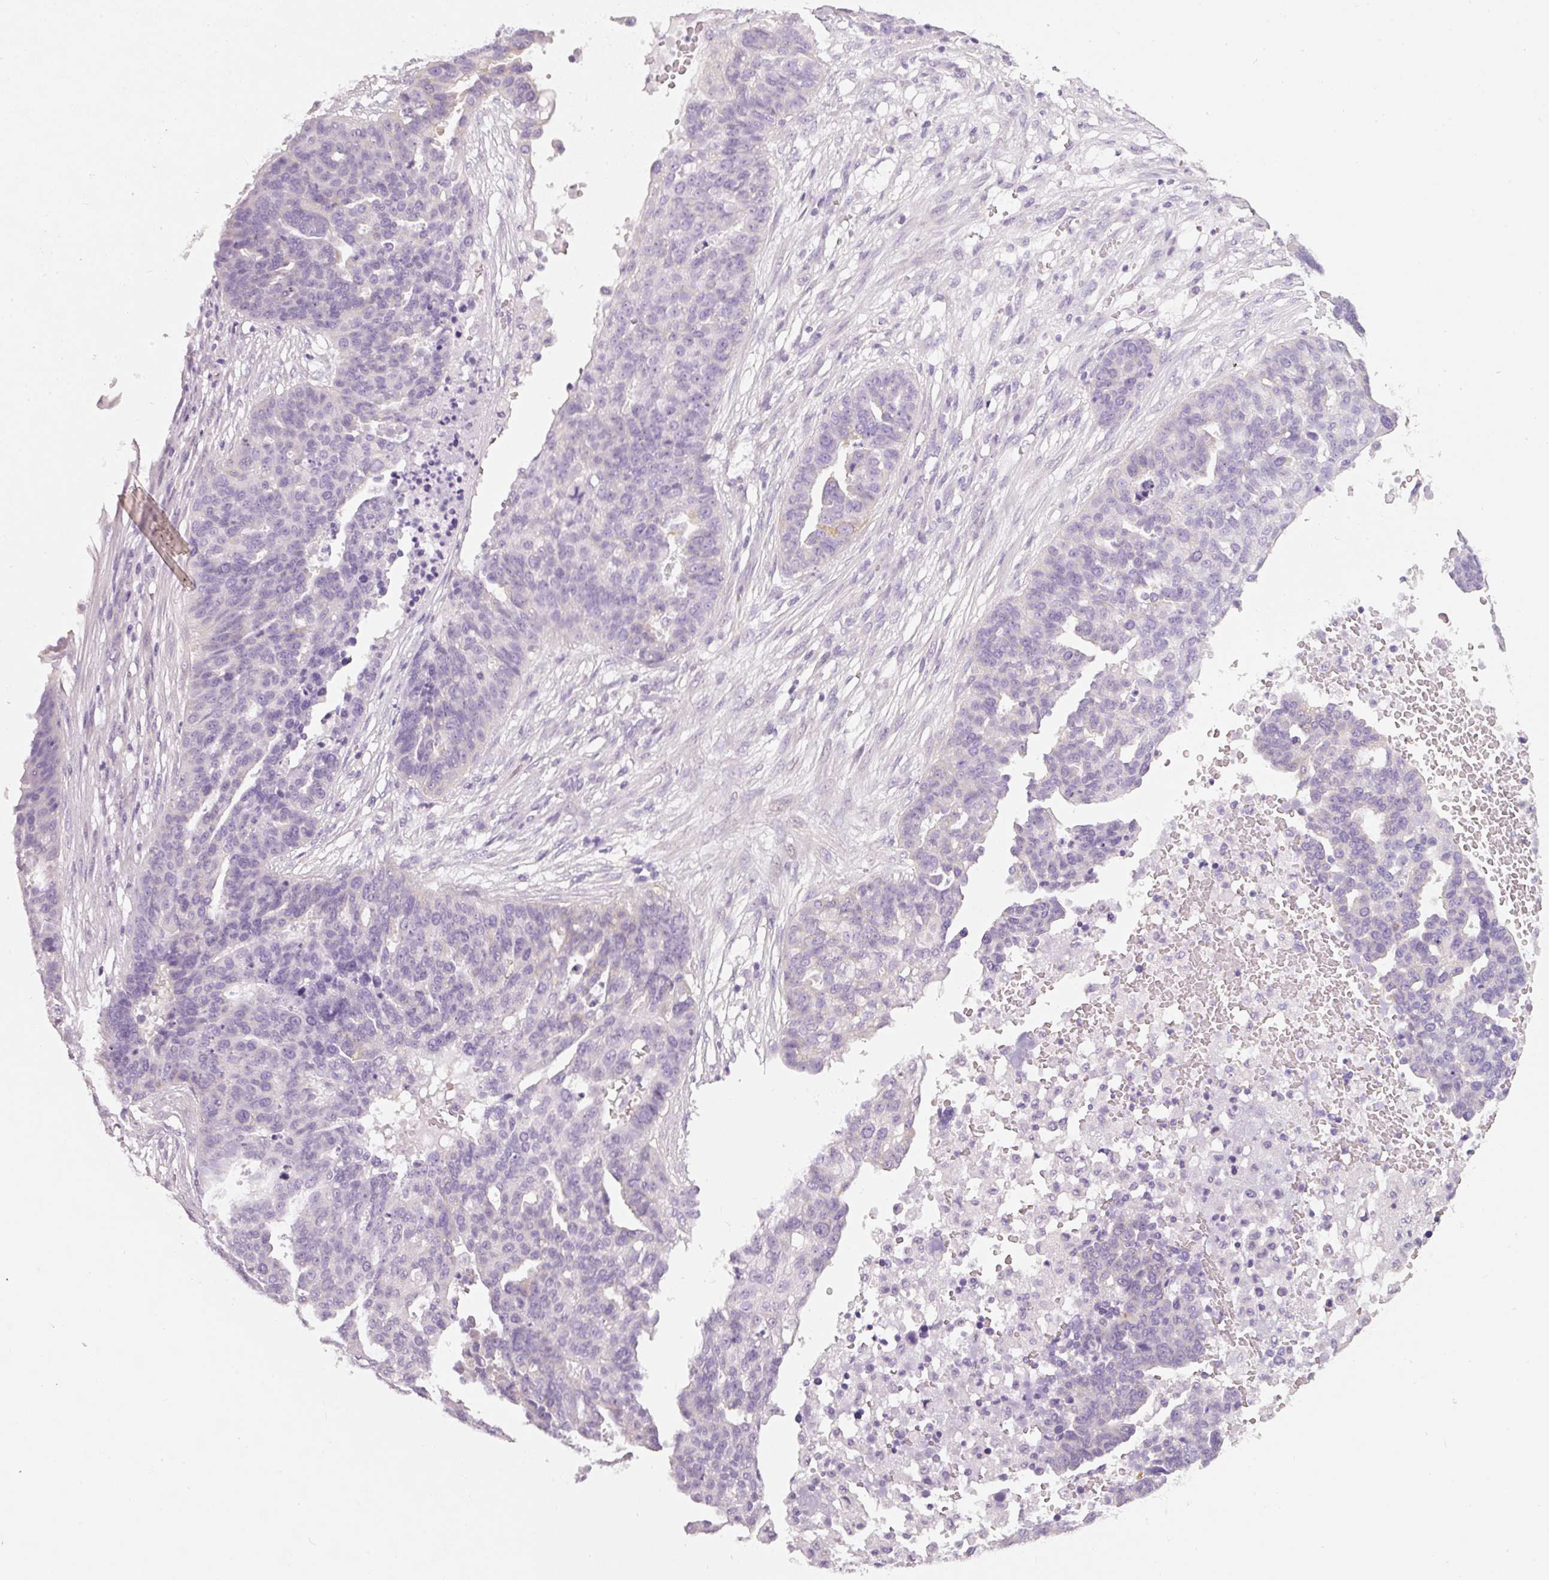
{"staining": {"intensity": "negative", "quantity": "none", "location": "none"}, "tissue": "ovarian cancer", "cell_type": "Tumor cells", "image_type": "cancer", "snomed": [{"axis": "morphology", "description": "Cystadenocarcinoma, serous, NOS"}, {"axis": "topography", "description": "Ovary"}], "caption": "Immunohistochemical staining of ovarian cancer (serous cystadenocarcinoma) demonstrates no significant positivity in tumor cells.", "gene": "PDXDC1", "patient": {"sex": "female", "age": 59}}